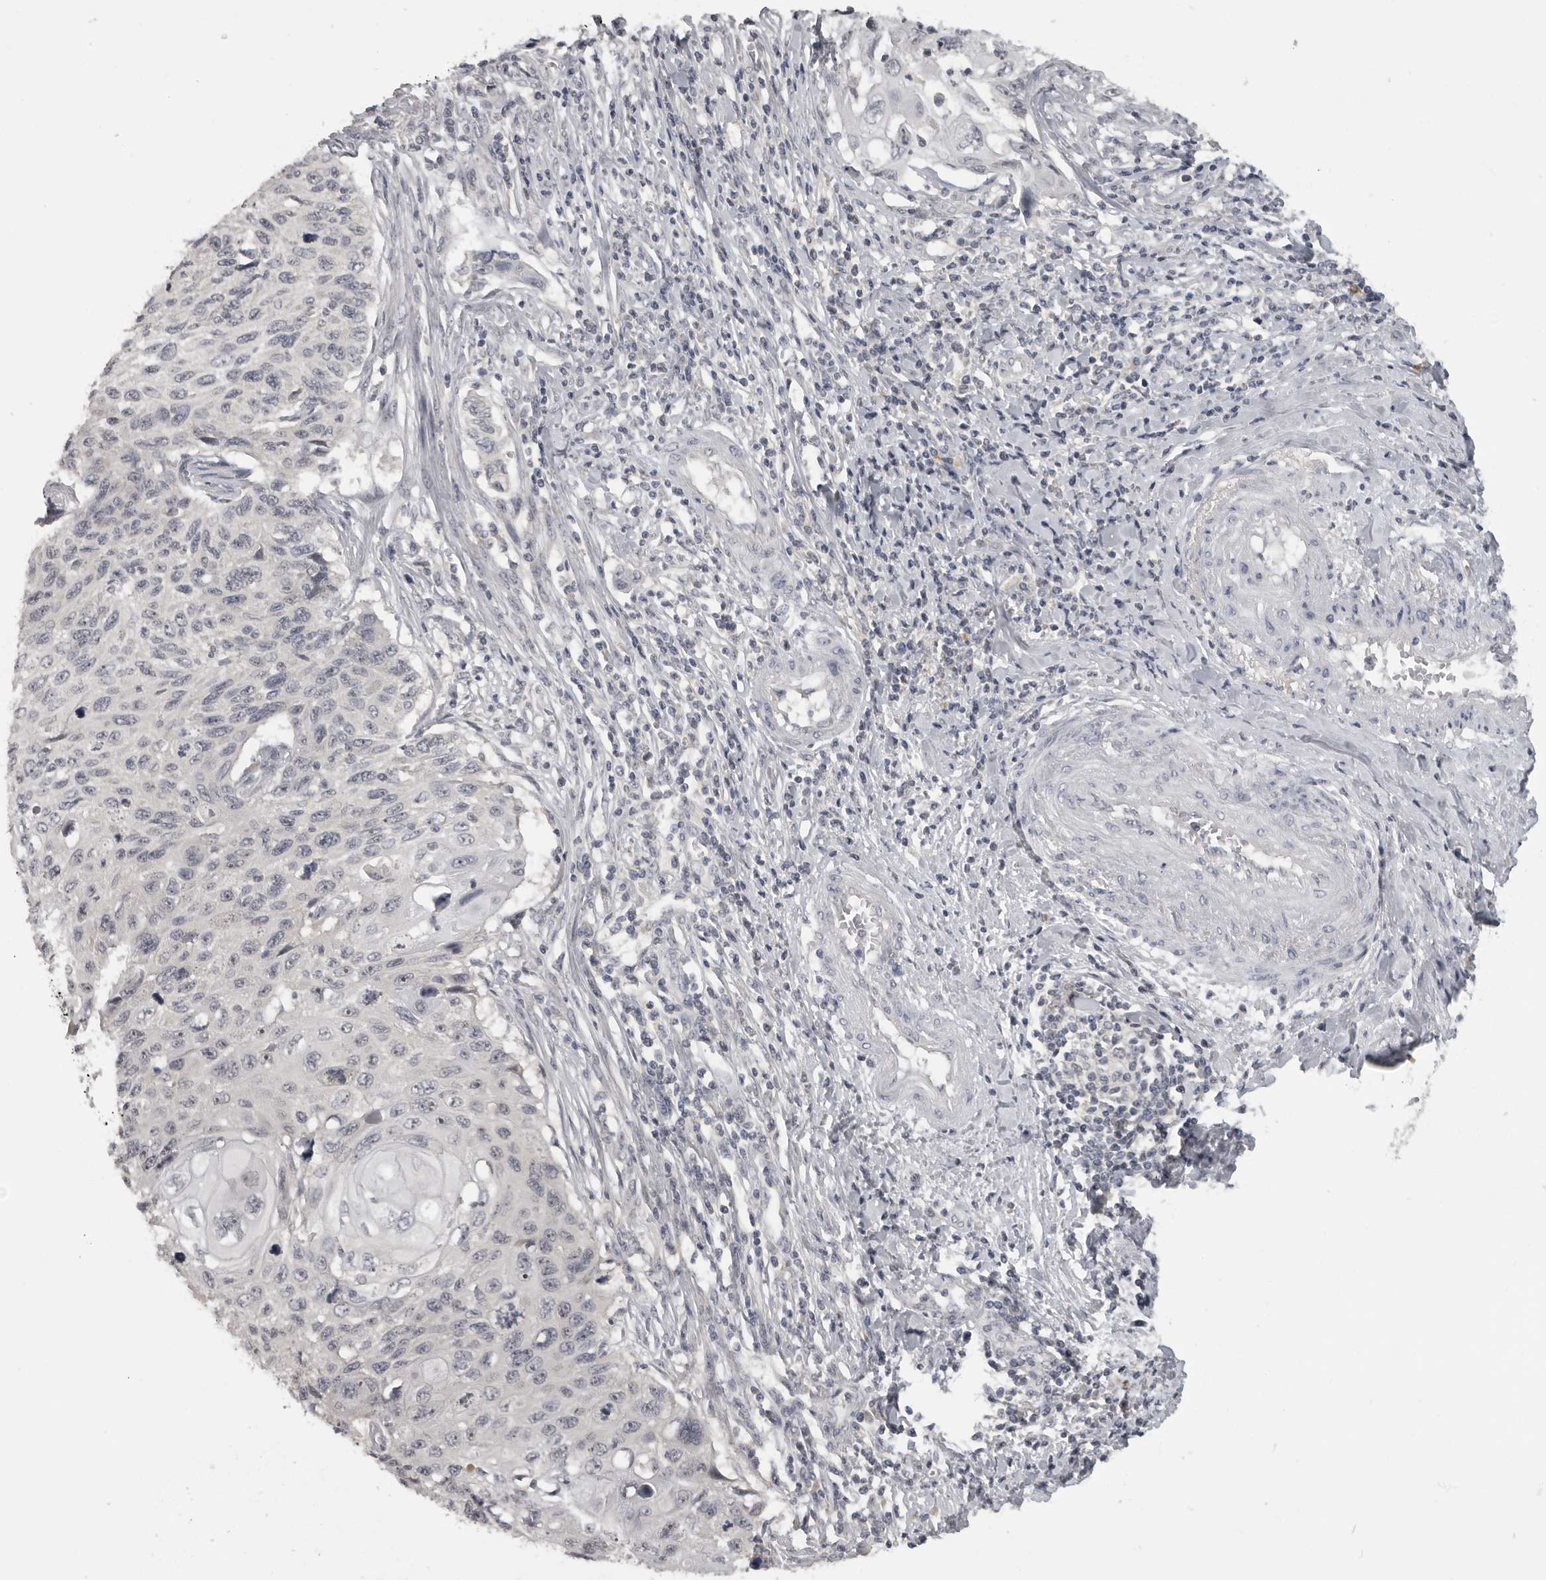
{"staining": {"intensity": "negative", "quantity": "none", "location": "none"}, "tissue": "cervical cancer", "cell_type": "Tumor cells", "image_type": "cancer", "snomed": [{"axis": "morphology", "description": "Squamous cell carcinoma, NOS"}, {"axis": "topography", "description": "Cervix"}], "caption": "Tumor cells show no significant protein staining in squamous cell carcinoma (cervical).", "gene": "MRTO4", "patient": {"sex": "female", "age": 70}}